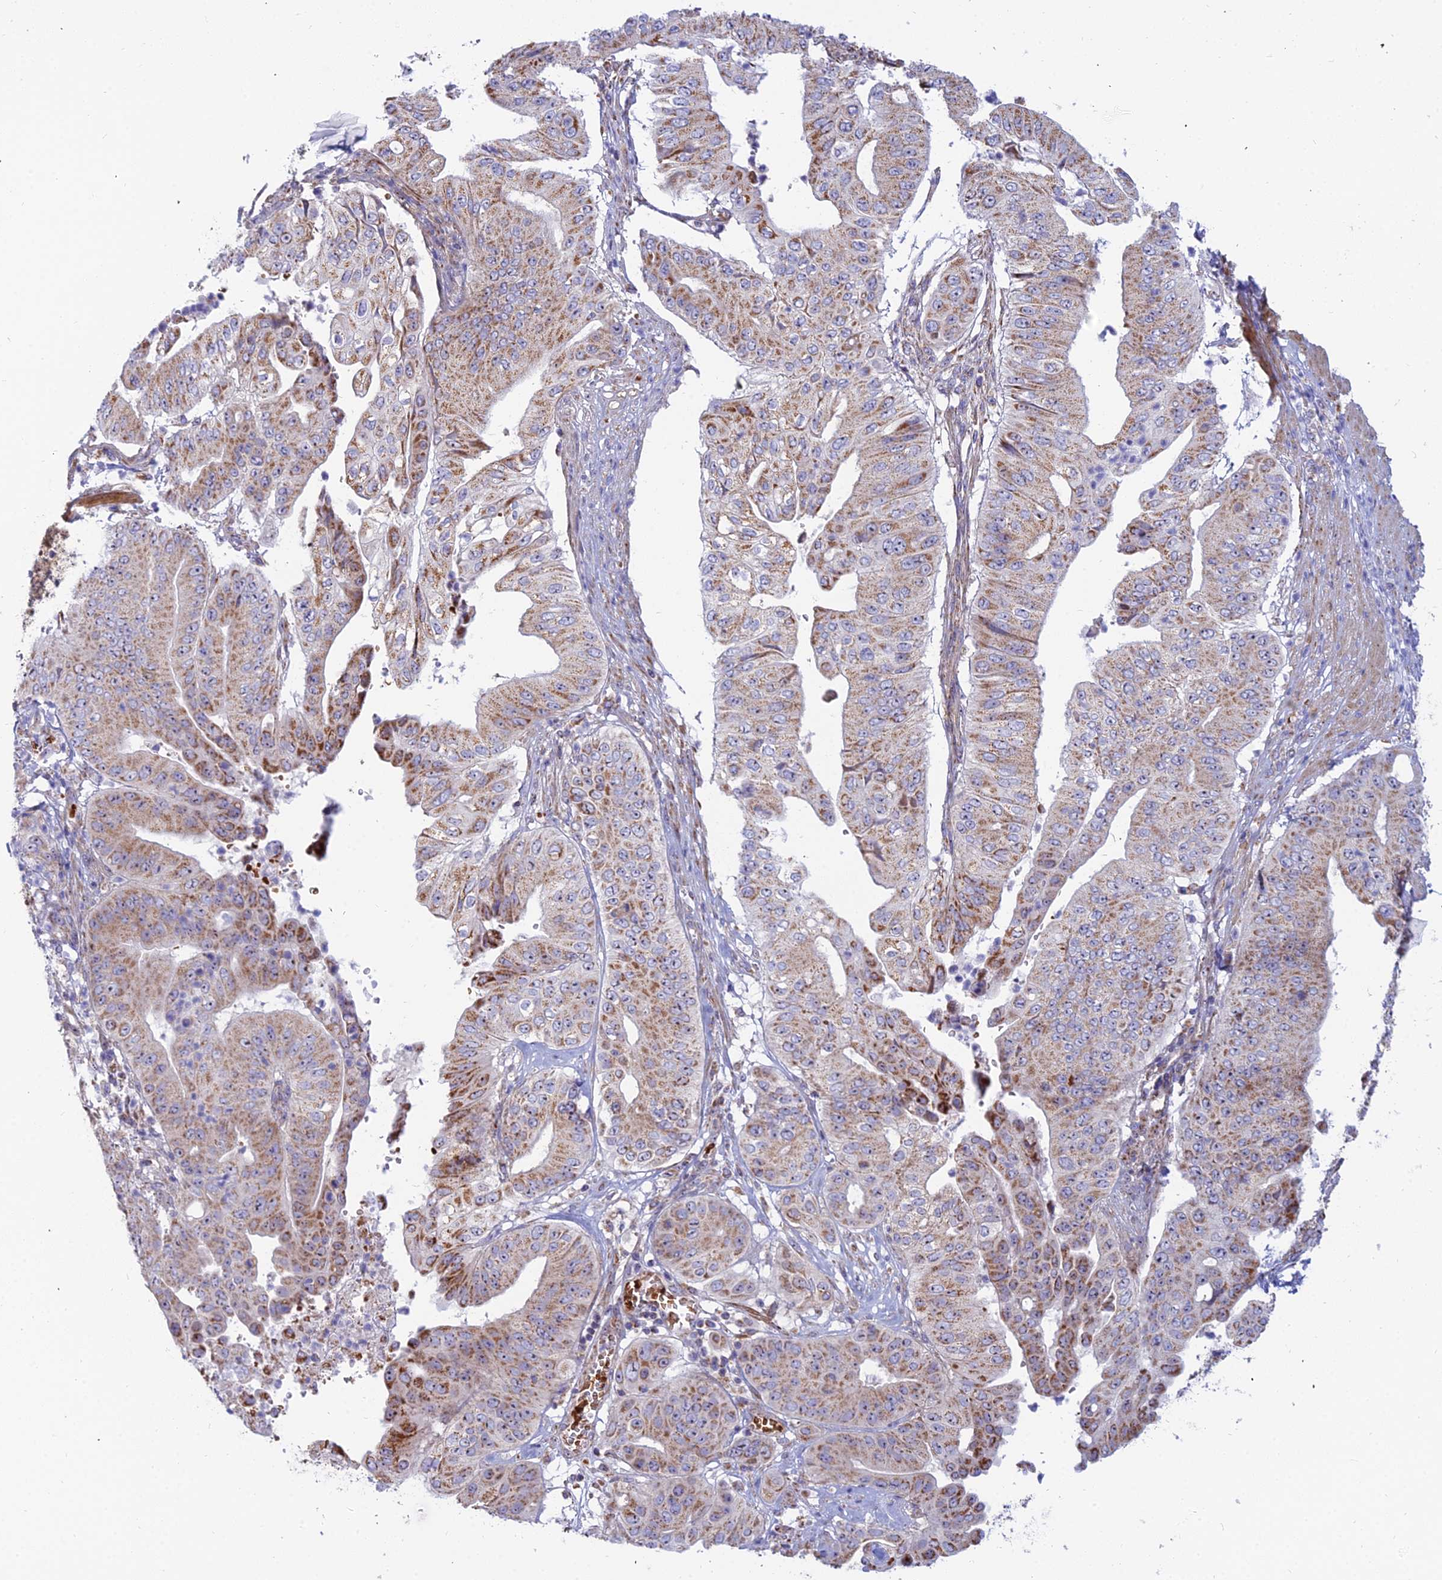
{"staining": {"intensity": "strong", "quantity": "25%-75%", "location": "cytoplasmic/membranous"}, "tissue": "pancreatic cancer", "cell_type": "Tumor cells", "image_type": "cancer", "snomed": [{"axis": "morphology", "description": "Adenocarcinoma, NOS"}, {"axis": "topography", "description": "Pancreas"}], "caption": "A high amount of strong cytoplasmic/membranous positivity is identified in approximately 25%-75% of tumor cells in pancreatic cancer (adenocarcinoma) tissue. The staining was performed using DAB to visualize the protein expression in brown, while the nuclei were stained in blue with hematoxylin (Magnification: 20x).", "gene": "SLC35F4", "patient": {"sex": "female", "age": 77}}